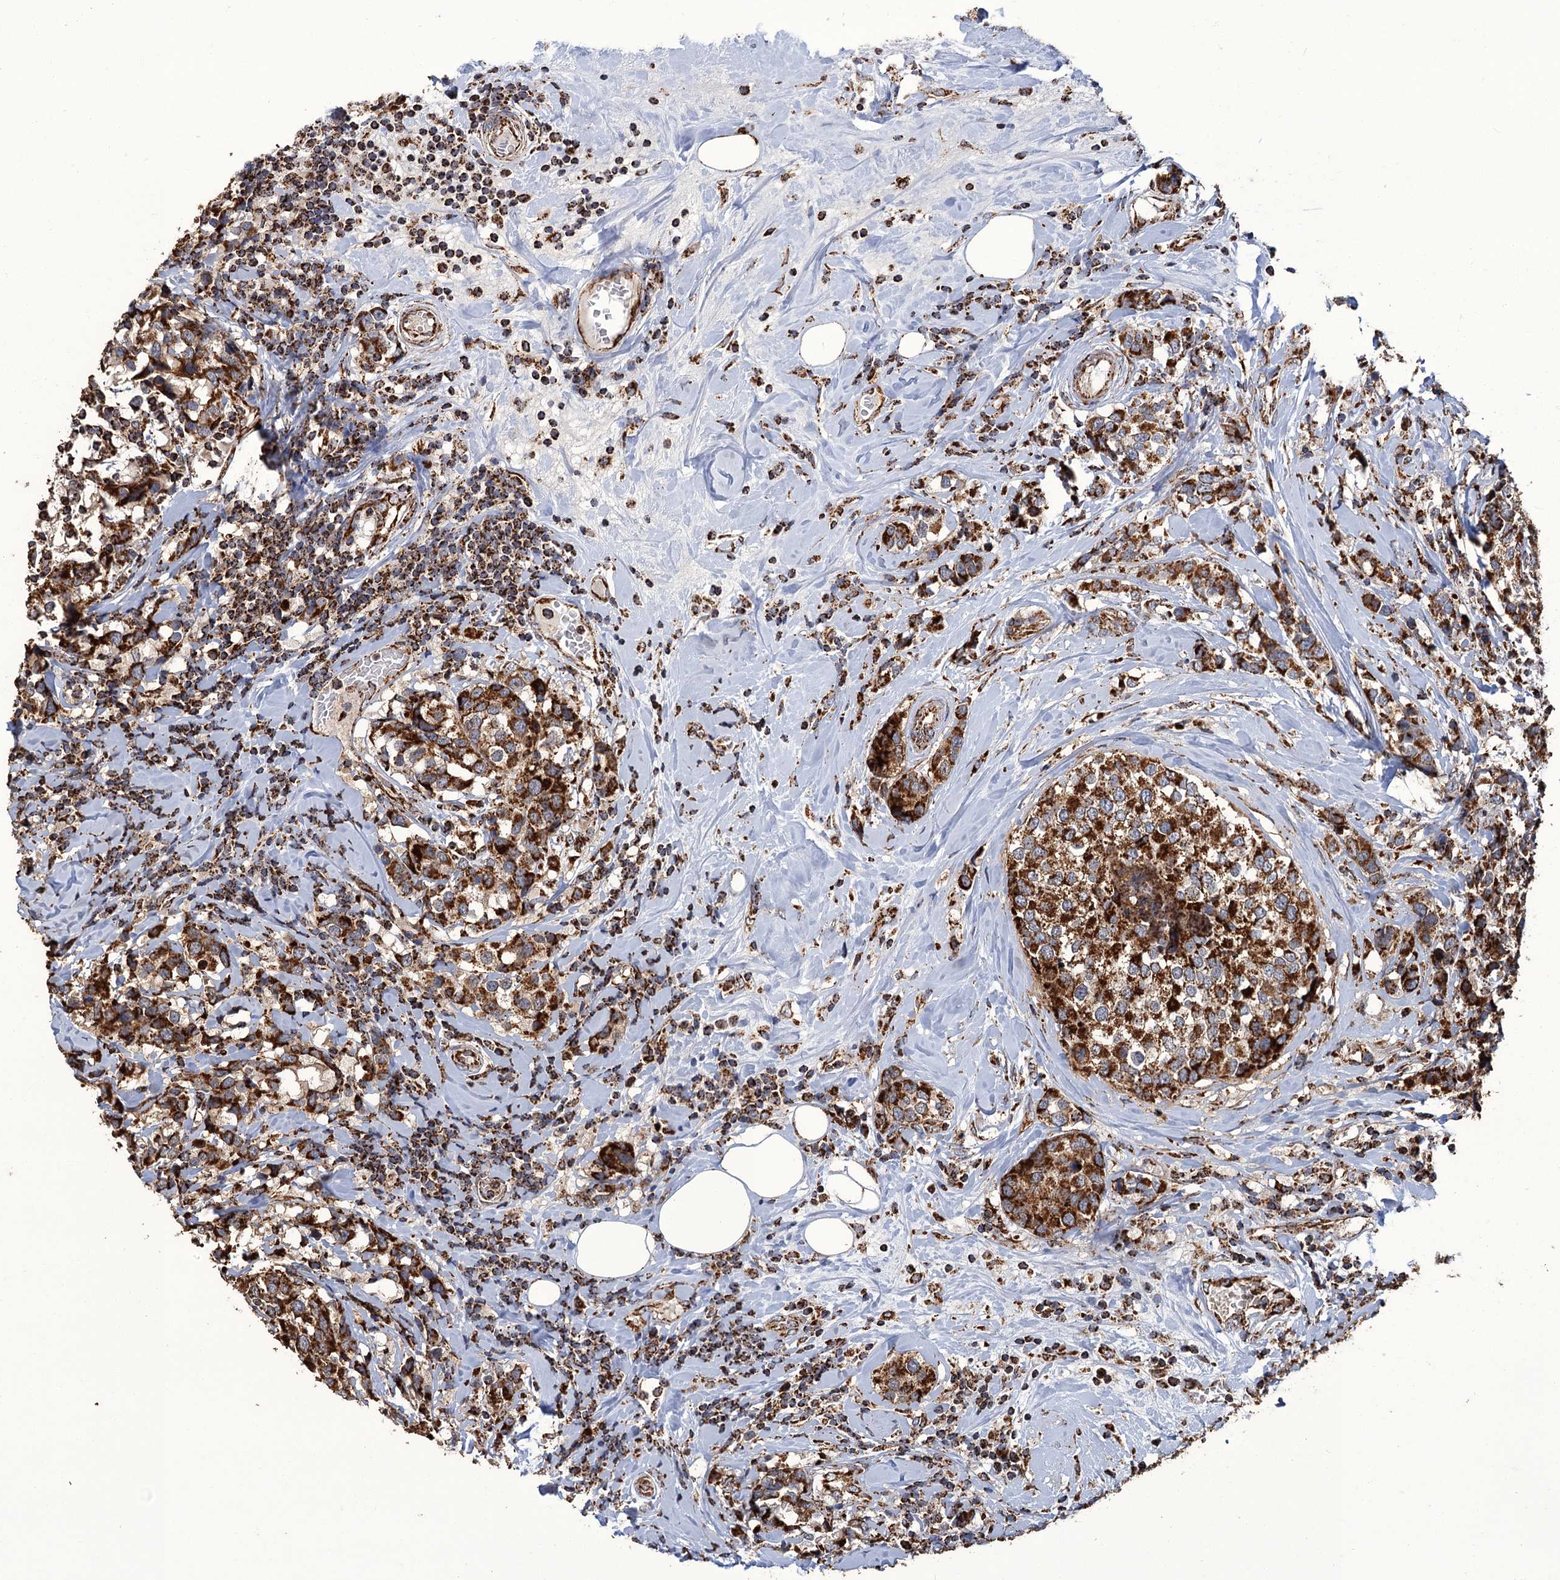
{"staining": {"intensity": "strong", "quantity": ">75%", "location": "cytoplasmic/membranous"}, "tissue": "breast cancer", "cell_type": "Tumor cells", "image_type": "cancer", "snomed": [{"axis": "morphology", "description": "Lobular carcinoma"}, {"axis": "topography", "description": "Breast"}], "caption": "A brown stain labels strong cytoplasmic/membranous staining of a protein in breast cancer (lobular carcinoma) tumor cells. (DAB IHC, brown staining for protein, blue staining for nuclei).", "gene": "APH1A", "patient": {"sex": "female", "age": 59}}